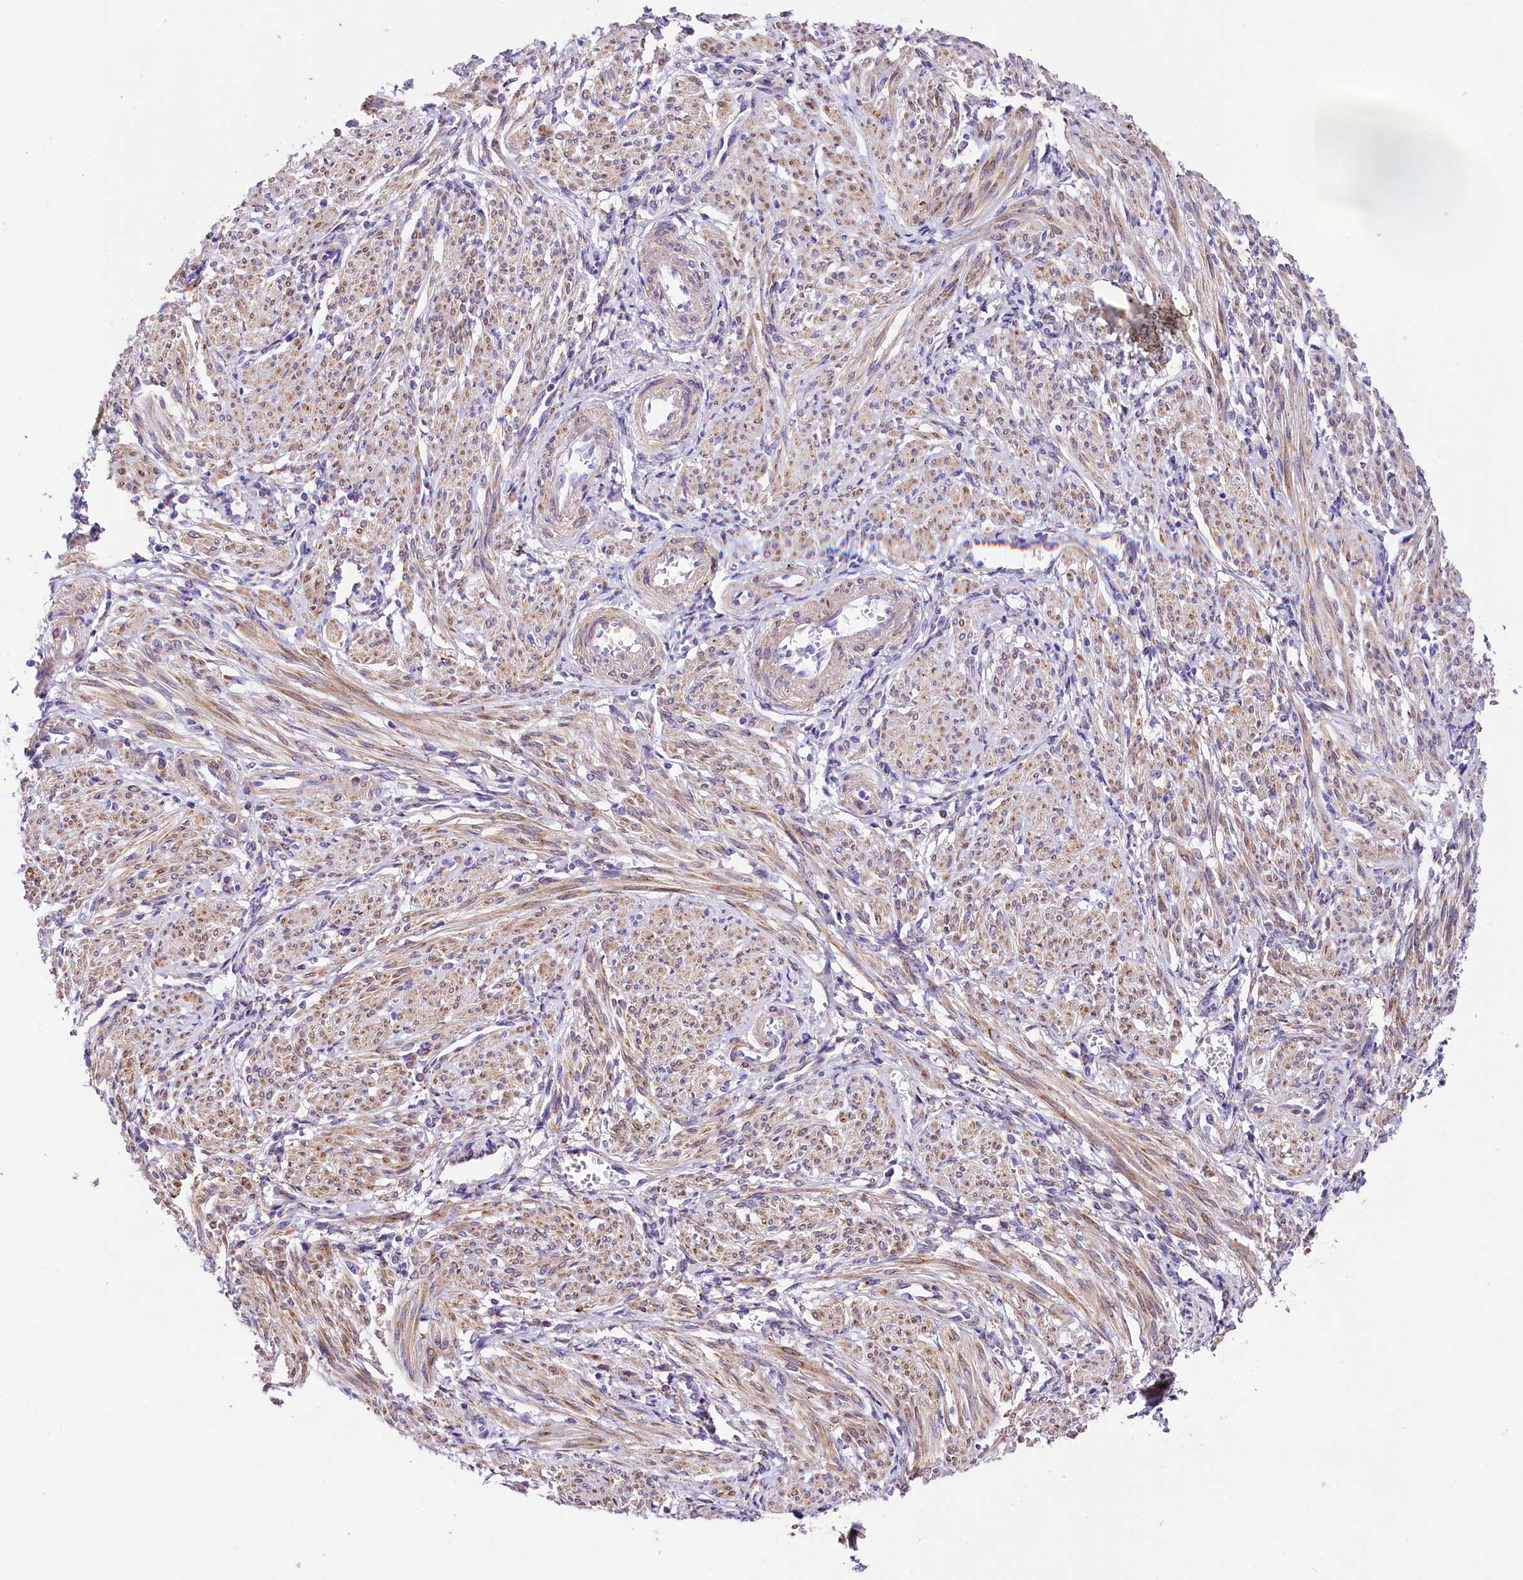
{"staining": {"intensity": "moderate", "quantity": "25%-75%", "location": "cytoplasmic/membranous"}, "tissue": "smooth muscle", "cell_type": "Smooth muscle cells", "image_type": "normal", "snomed": [{"axis": "morphology", "description": "Normal tissue, NOS"}, {"axis": "topography", "description": "Smooth muscle"}], "caption": "Benign smooth muscle reveals moderate cytoplasmic/membranous staining in approximately 25%-75% of smooth muscle cells.", "gene": "ITGA1", "patient": {"sex": "female", "age": 39}}